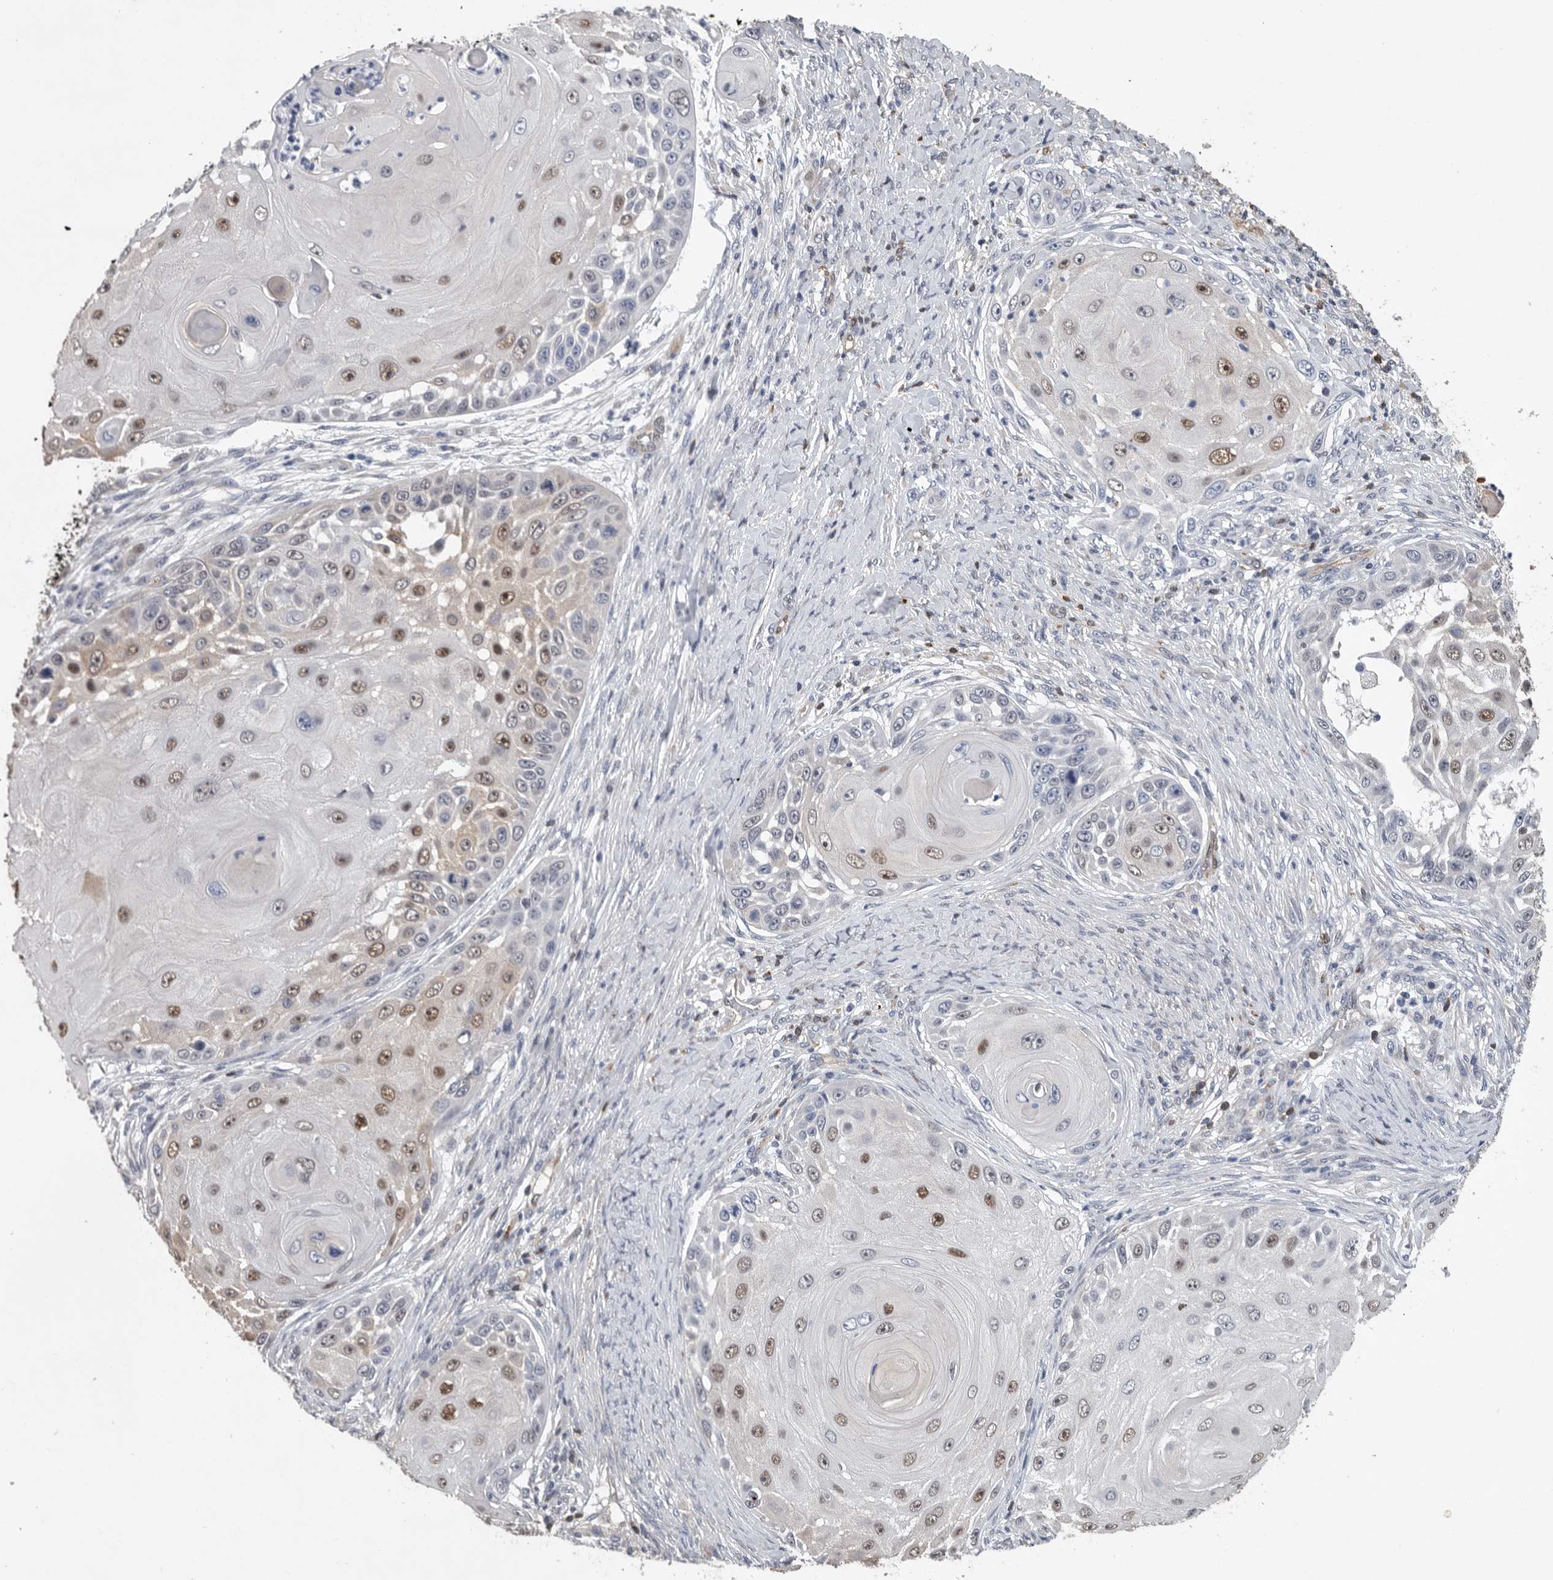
{"staining": {"intensity": "moderate", "quantity": "25%-75%", "location": "nuclear"}, "tissue": "skin cancer", "cell_type": "Tumor cells", "image_type": "cancer", "snomed": [{"axis": "morphology", "description": "Squamous cell carcinoma, NOS"}, {"axis": "topography", "description": "Skin"}], "caption": "IHC (DAB) staining of human skin squamous cell carcinoma exhibits moderate nuclear protein expression in about 25%-75% of tumor cells.", "gene": "PDCD4", "patient": {"sex": "female", "age": 44}}